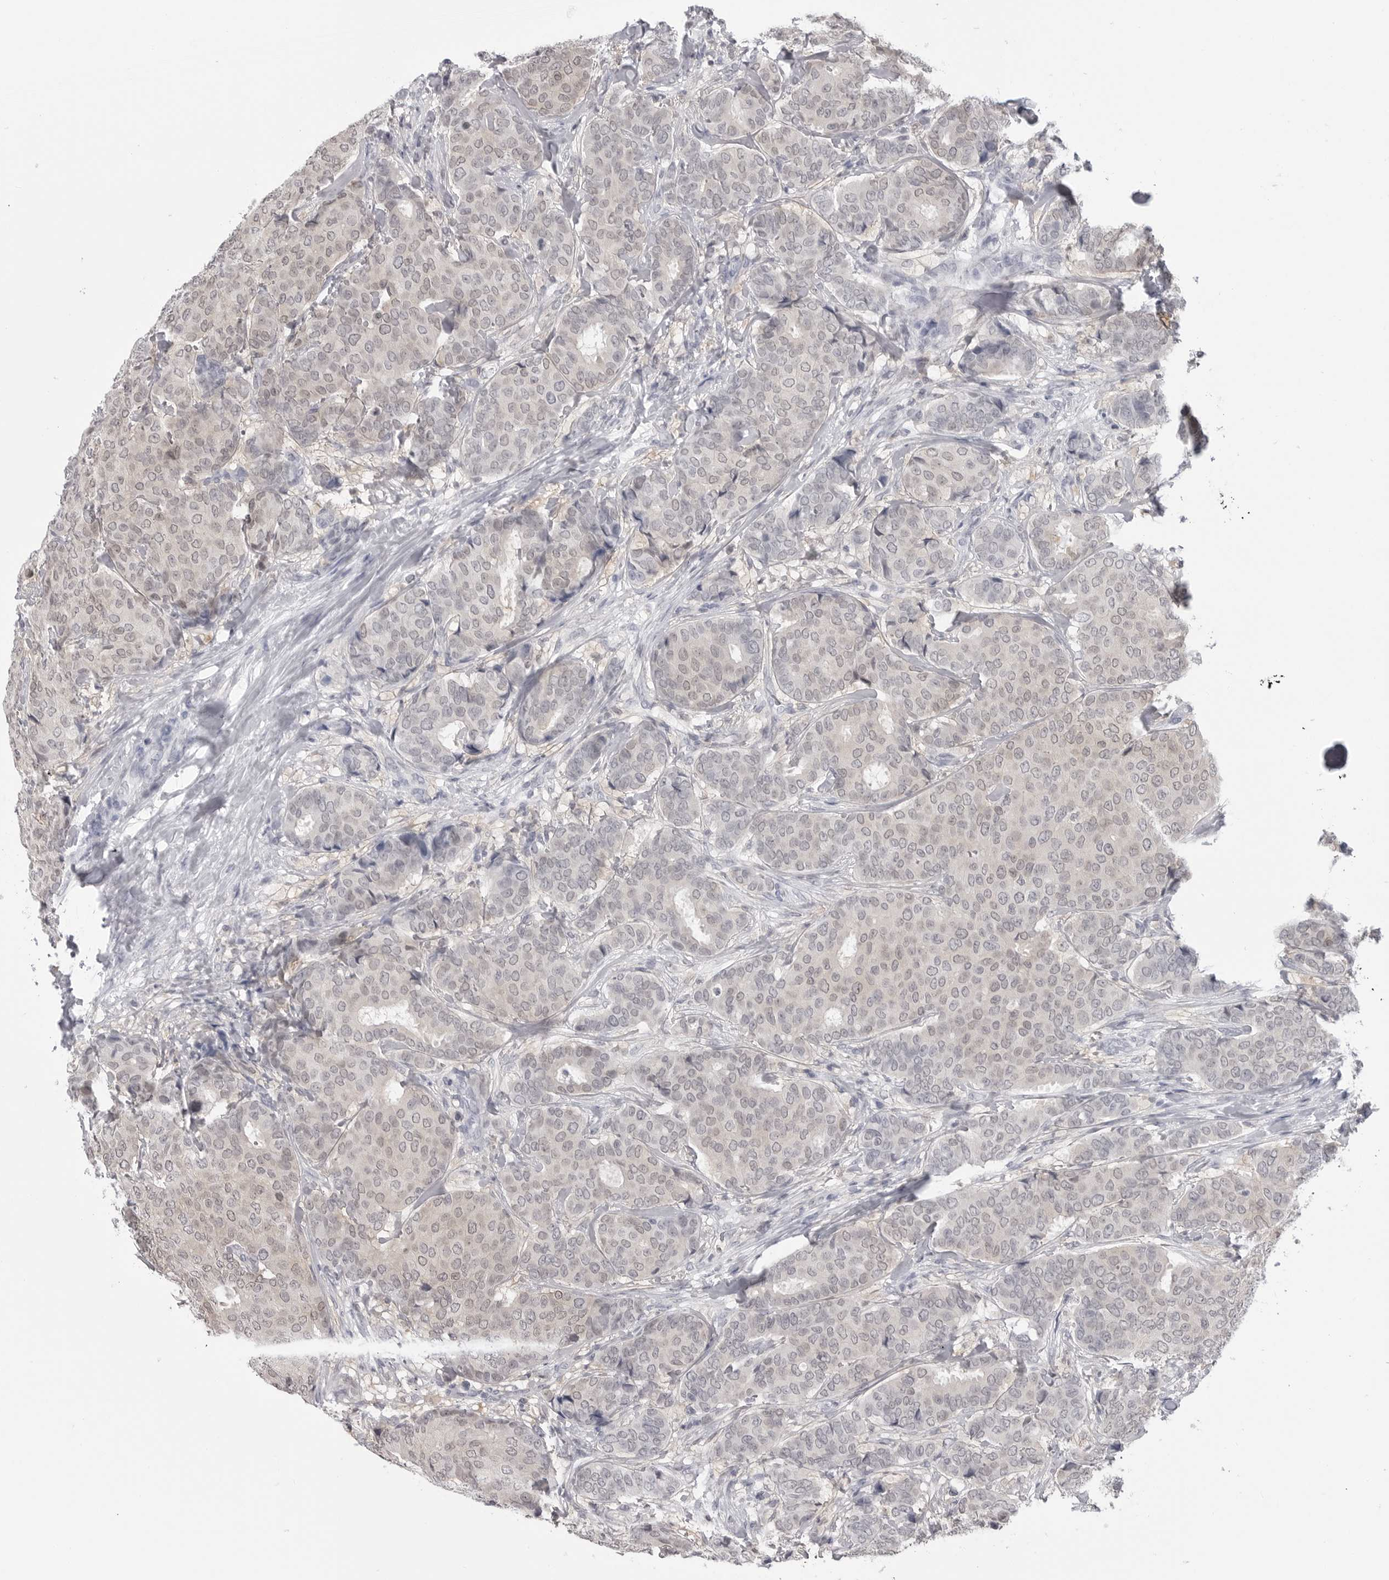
{"staining": {"intensity": "negative", "quantity": "none", "location": "none"}, "tissue": "breast cancer", "cell_type": "Tumor cells", "image_type": "cancer", "snomed": [{"axis": "morphology", "description": "Duct carcinoma"}, {"axis": "topography", "description": "Breast"}], "caption": "High power microscopy micrograph of an immunohistochemistry micrograph of breast intraductal carcinoma, revealing no significant positivity in tumor cells.", "gene": "PNPO", "patient": {"sex": "female", "age": 75}}